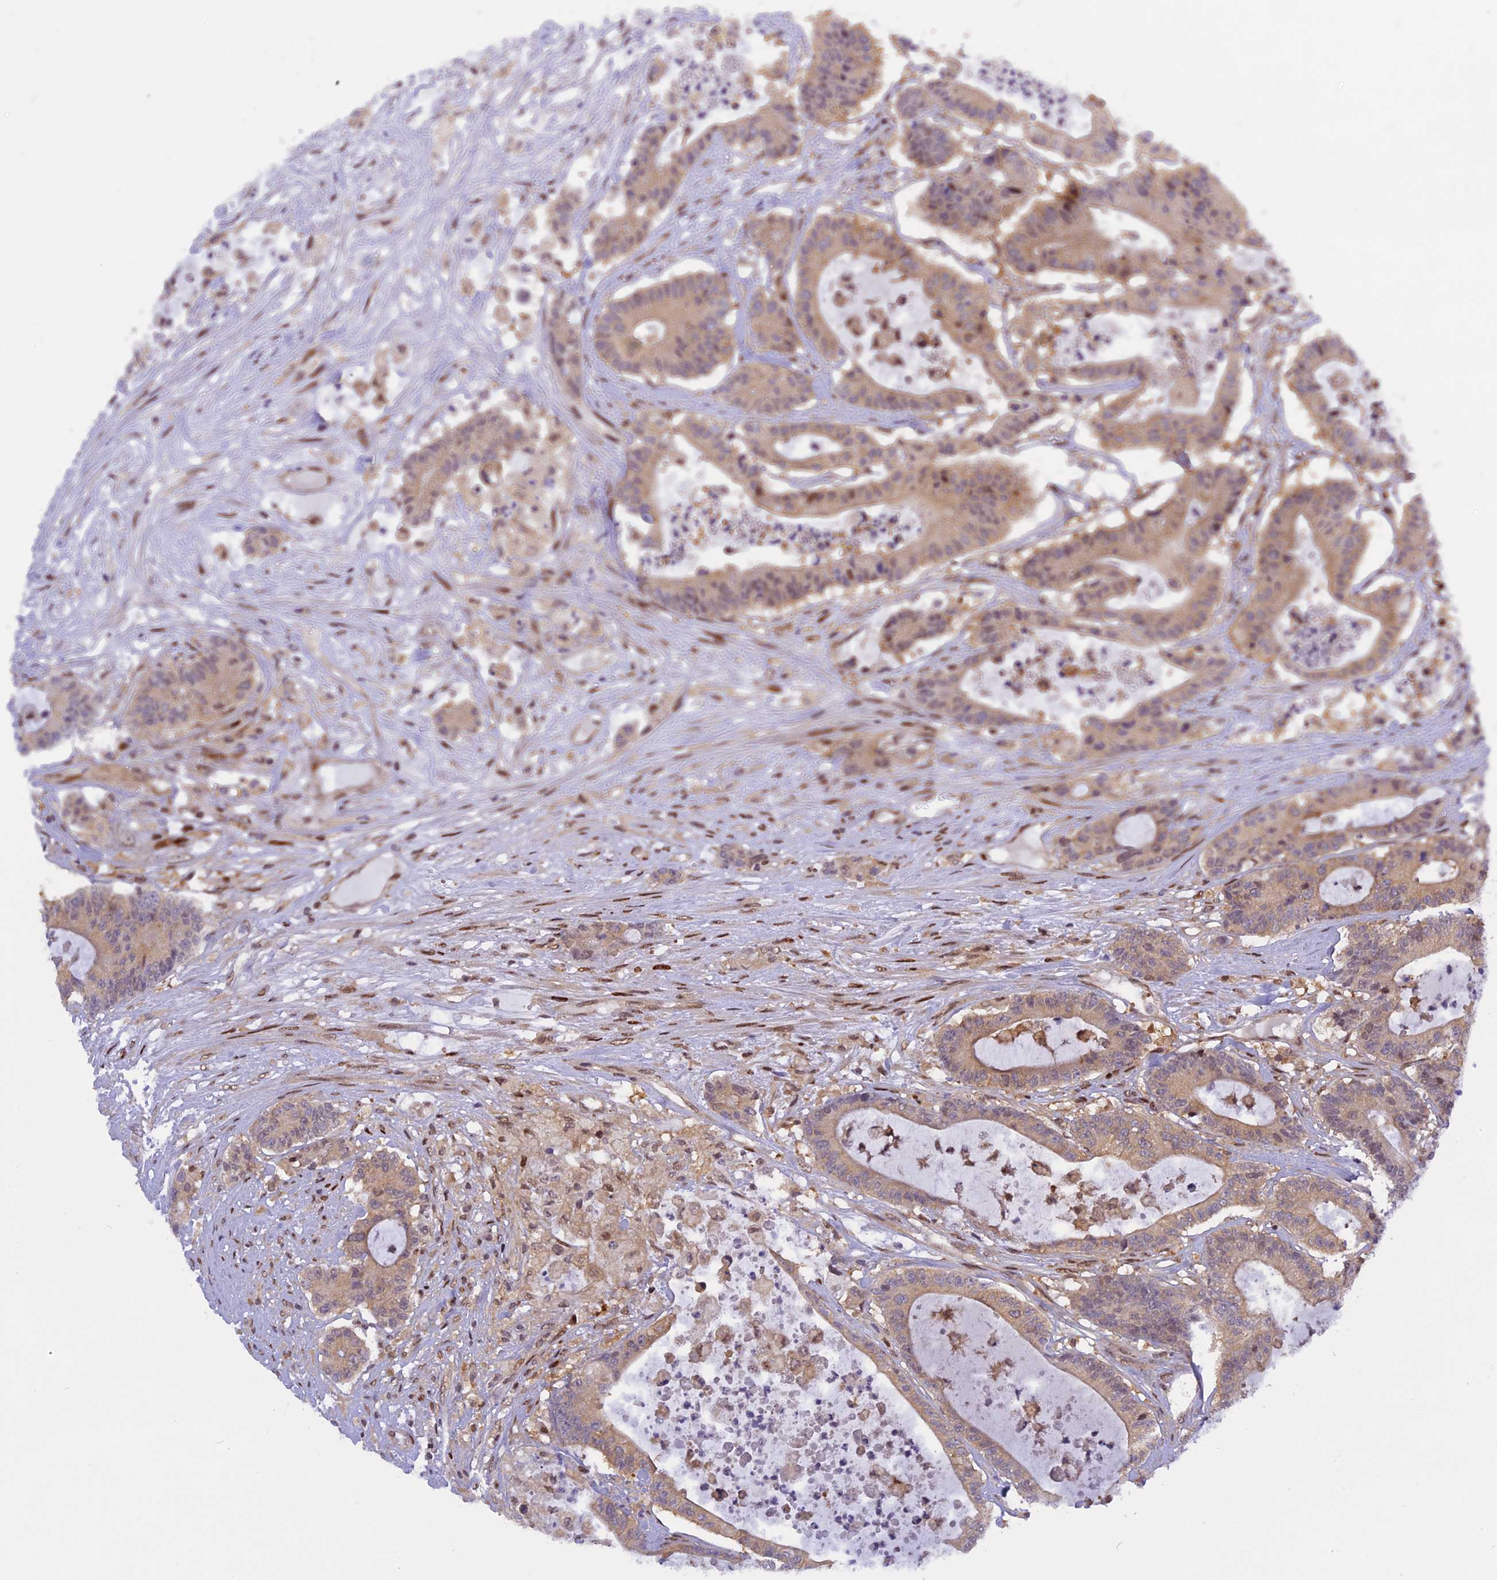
{"staining": {"intensity": "weak", "quantity": ">75%", "location": "cytoplasmic/membranous"}, "tissue": "colorectal cancer", "cell_type": "Tumor cells", "image_type": "cancer", "snomed": [{"axis": "morphology", "description": "Adenocarcinoma, NOS"}, {"axis": "topography", "description": "Colon"}], "caption": "This photomicrograph demonstrates IHC staining of human colorectal adenocarcinoma, with low weak cytoplasmic/membranous positivity in approximately >75% of tumor cells.", "gene": "RABGGTA", "patient": {"sex": "female", "age": 84}}